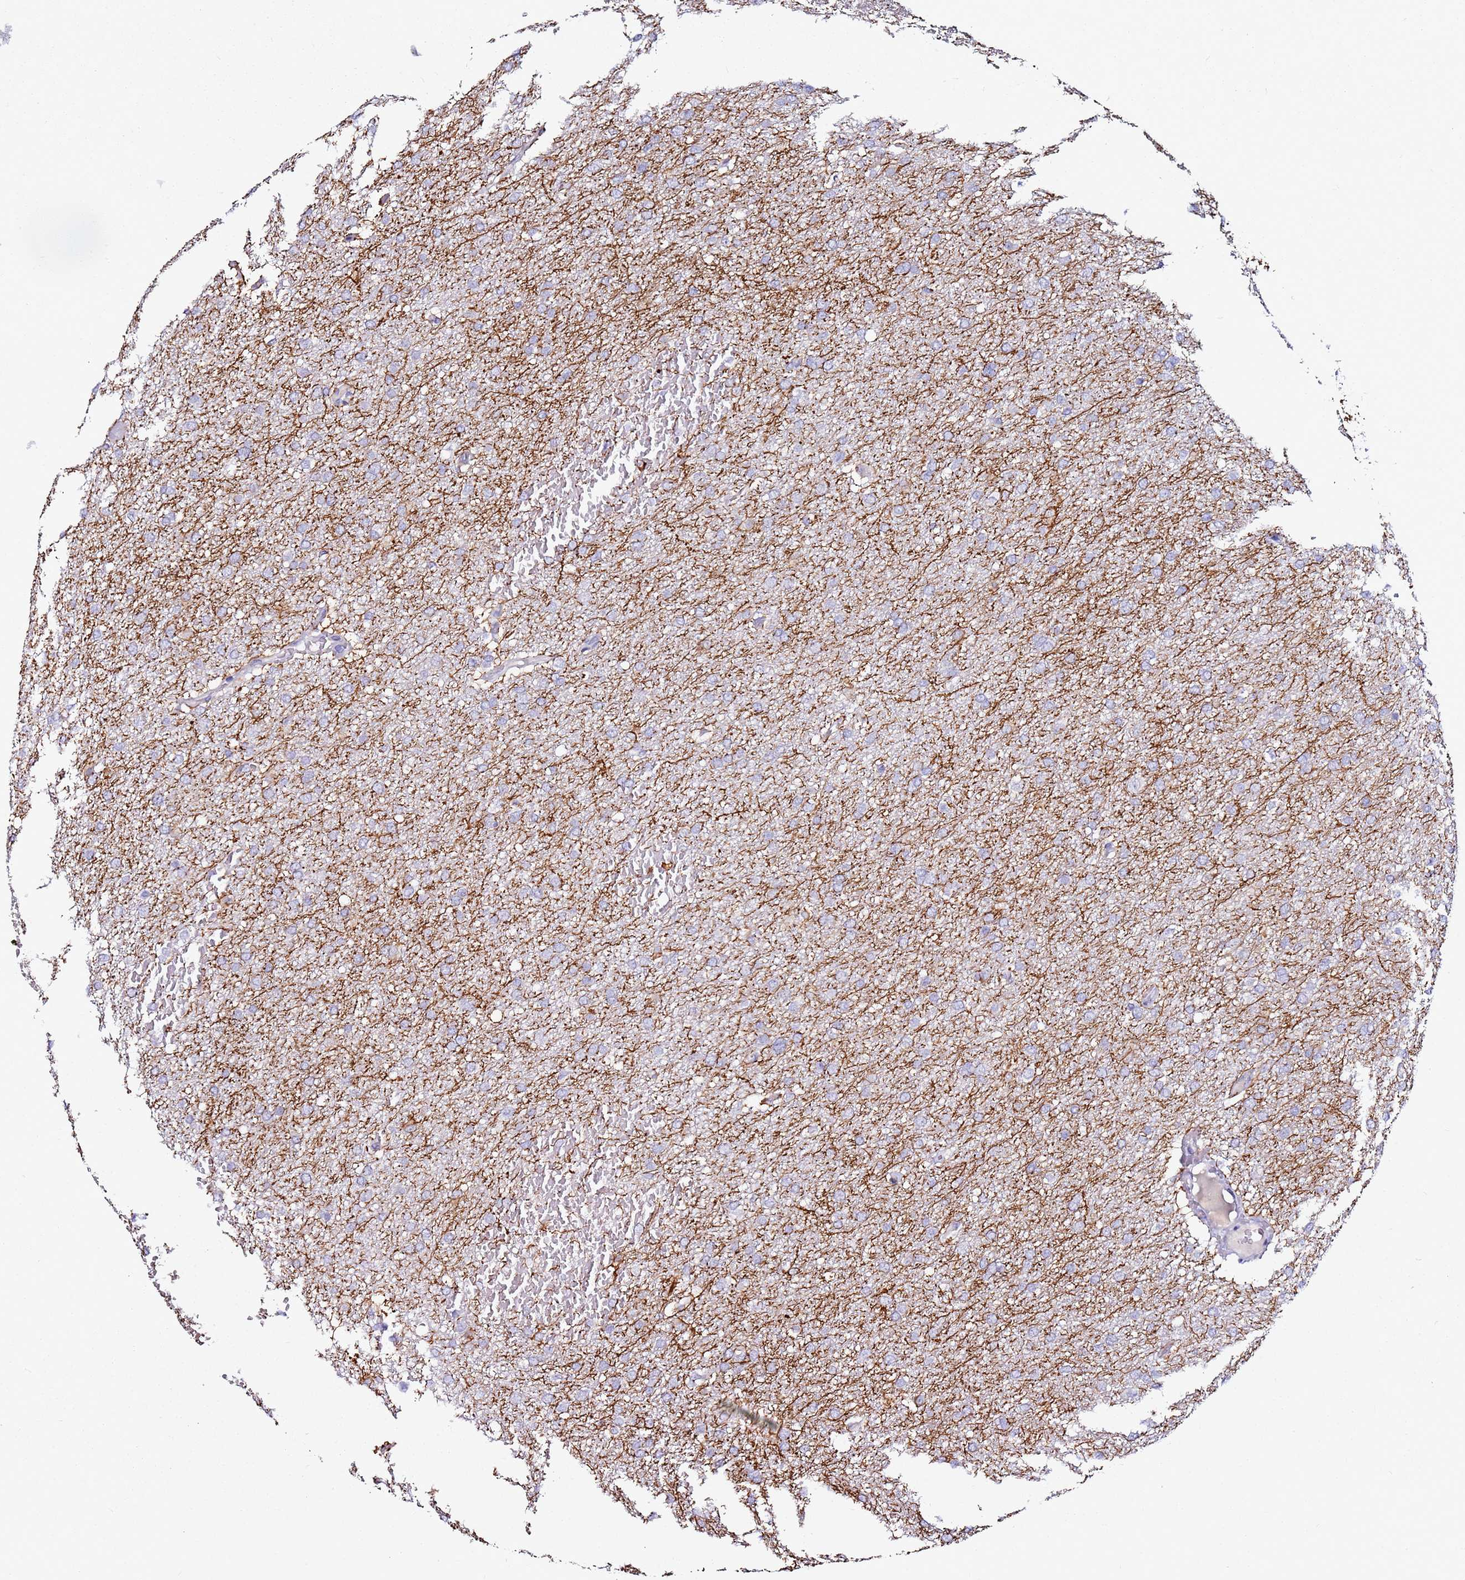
{"staining": {"intensity": "negative", "quantity": "none", "location": "none"}, "tissue": "glioma", "cell_type": "Tumor cells", "image_type": "cancer", "snomed": [{"axis": "morphology", "description": "Glioma, malignant, High grade"}, {"axis": "topography", "description": "Cerebral cortex"}], "caption": "Human malignant glioma (high-grade) stained for a protein using immunohistochemistry reveals no expression in tumor cells.", "gene": "SRRM5", "patient": {"sex": "female", "age": 36}}